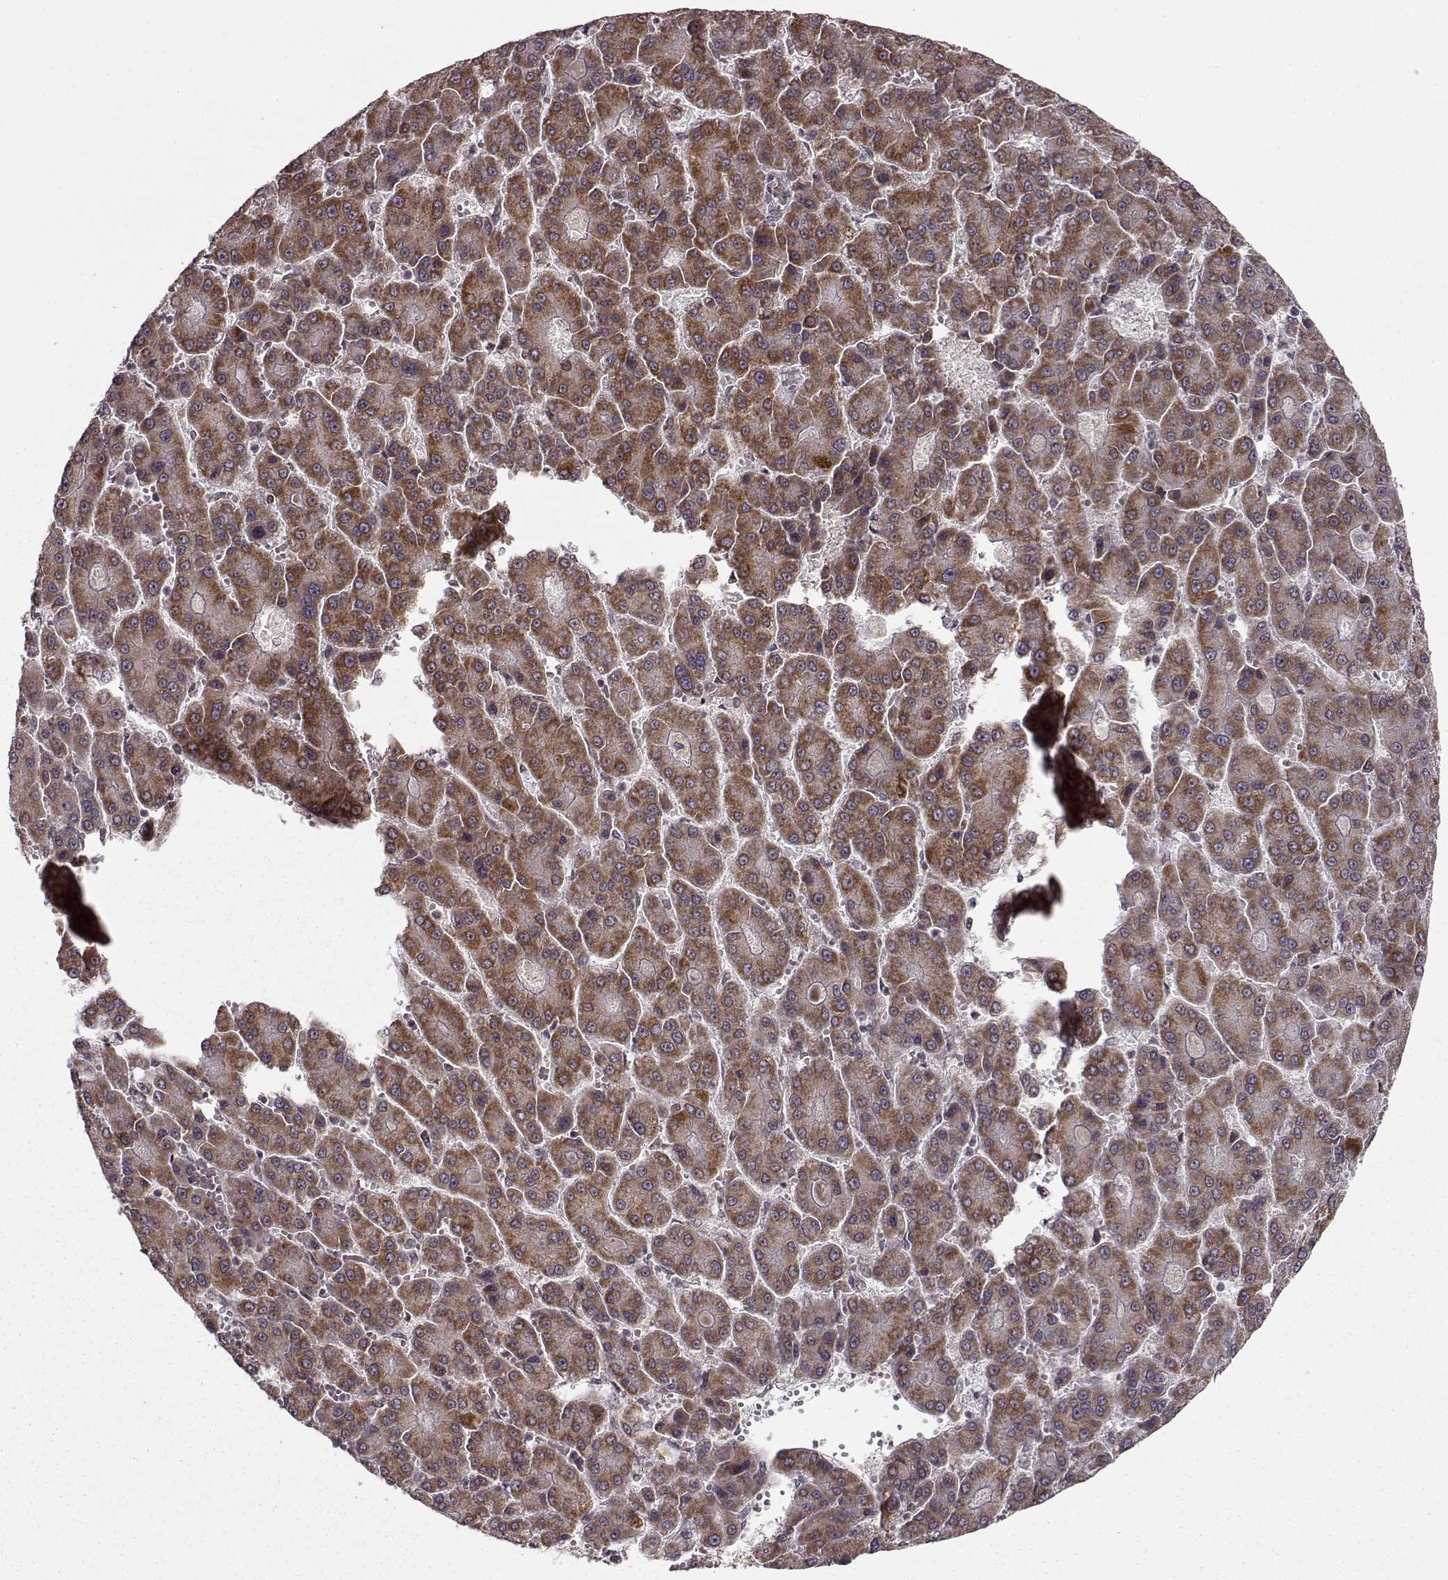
{"staining": {"intensity": "strong", "quantity": ">75%", "location": "cytoplasmic/membranous"}, "tissue": "liver cancer", "cell_type": "Tumor cells", "image_type": "cancer", "snomed": [{"axis": "morphology", "description": "Carcinoma, Hepatocellular, NOS"}, {"axis": "topography", "description": "Liver"}], "caption": "Human liver cancer stained with a brown dye demonstrates strong cytoplasmic/membranous positive staining in about >75% of tumor cells.", "gene": "RAI1", "patient": {"sex": "male", "age": 70}}